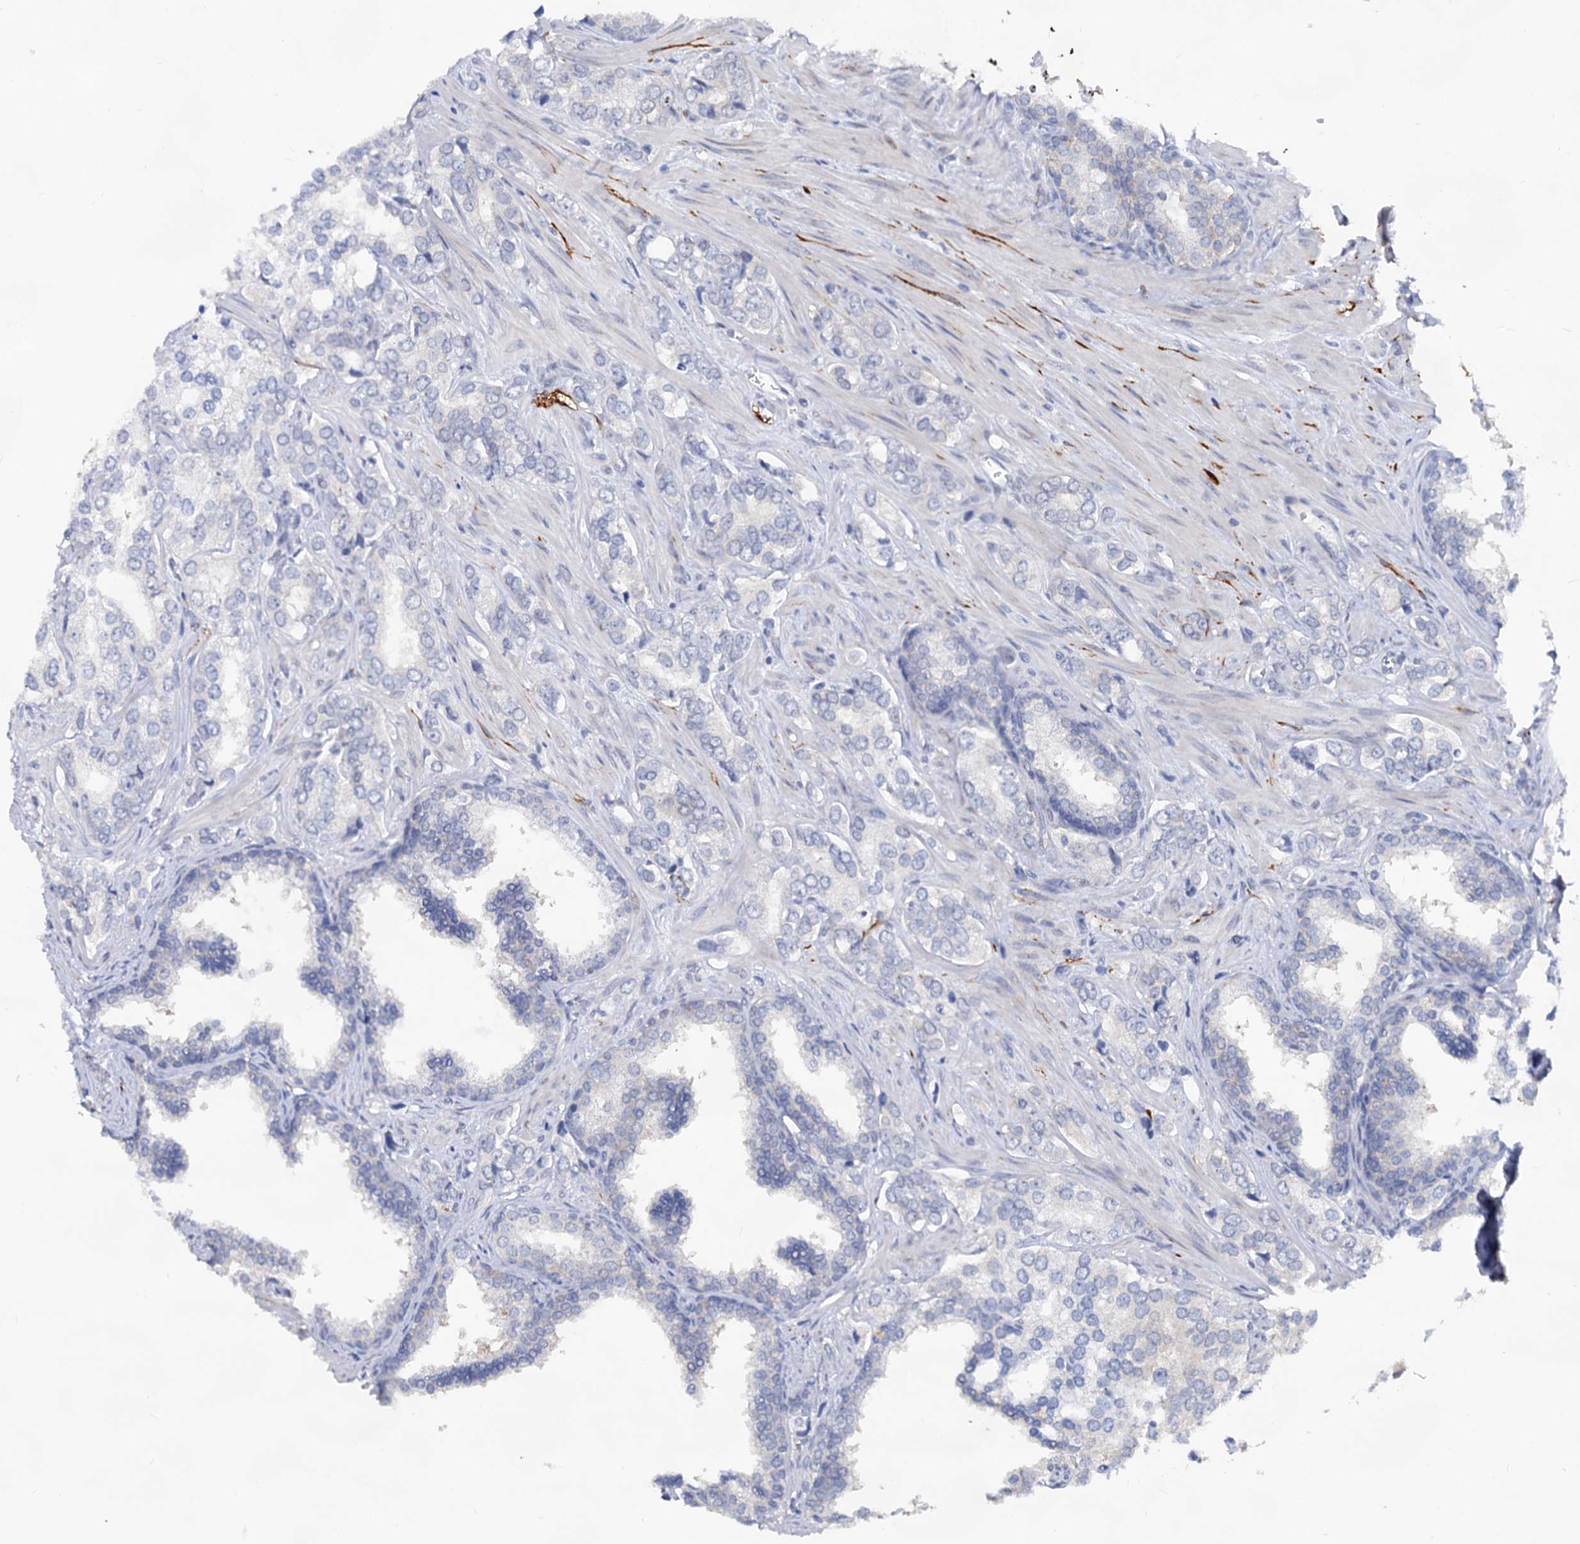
{"staining": {"intensity": "negative", "quantity": "none", "location": "none"}, "tissue": "prostate cancer", "cell_type": "Tumor cells", "image_type": "cancer", "snomed": [{"axis": "morphology", "description": "Adenocarcinoma, High grade"}, {"axis": "topography", "description": "Prostate"}], "caption": "This image is of prostate cancer stained with immunohistochemistry to label a protein in brown with the nuclei are counter-stained blue. There is no expression in tumor cells.", "gene": "CAPRIN2", "patient": {"sex": "male", "age": 66}}